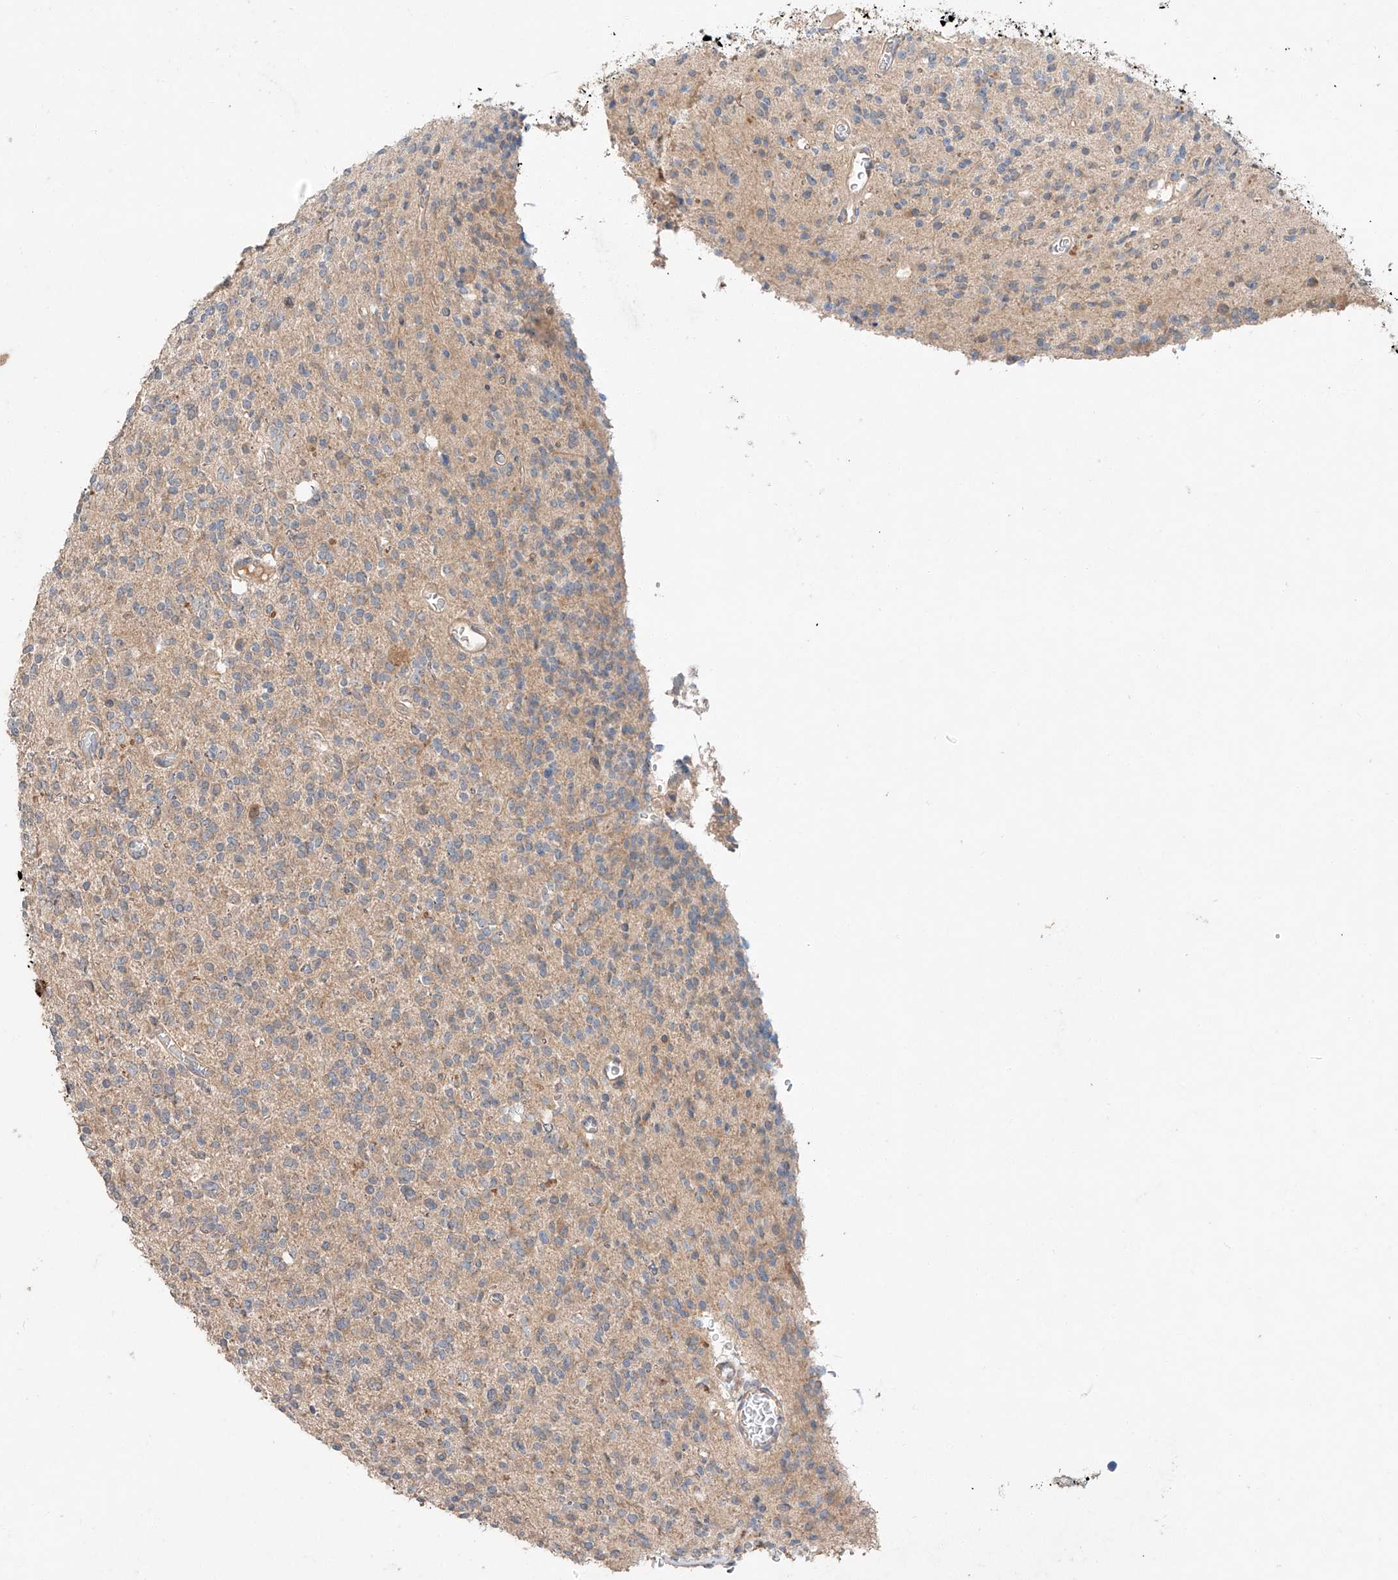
{"staining": {"intensity": "weak", "quantity": ">75%", "location": "cytoplasmic/membranous"}, "tissue": "glioma", "cell_type": "Tumor cells", "image_type": "cancer", "snomed": [{"axis": "morphology", "description": "Glioma, malignant, High grade"}, {"axis": "topography", "description": "Brain"}], "caption": "Glioma stained with DAB IHC demonstrates low levels of weak cytoplasmic/membranous expression in about >75% of tumor cells.", "gene": "XPNPEP1", "patient": {"sex": "male", "age": 34}}